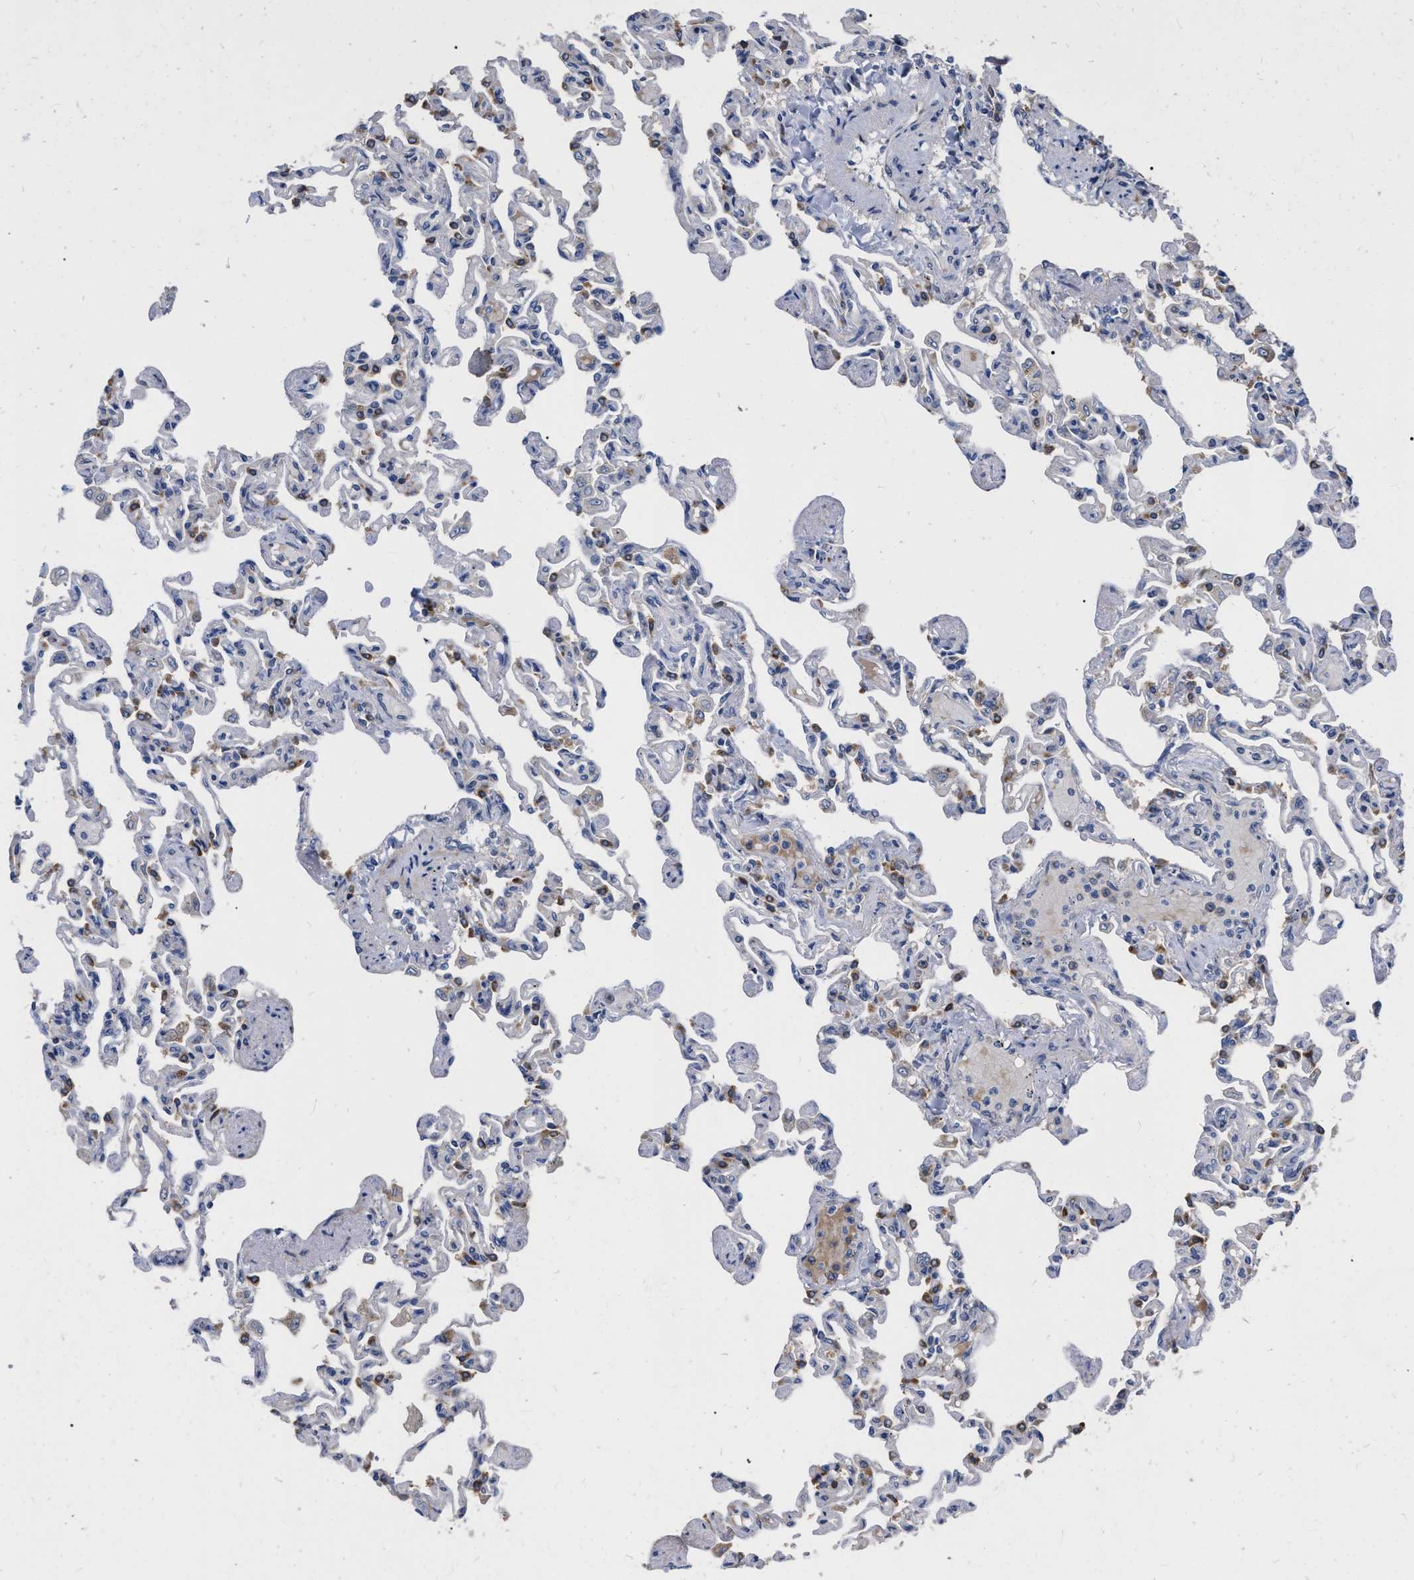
{"staining": {"intensity": "weak", "quantity": "<25%", "location": "cytoplasmic/membranous"}, "tissue": "lung", "cell_type": "Alveolar cells", "image_type": "normal", "snomed": [{"axis": "morphology", "description": "Normal tissue, NOS"}, {"axis": "topography", "description": "Lung"}], "caption": "A high-resolution photomicrograph shows immunohistochemistry (IHC) staining of normal lung, which demonstrates no significant staining in alveolar cells.", "gene": "MLST8", "patient": {"sex": "male", "age": 21}}